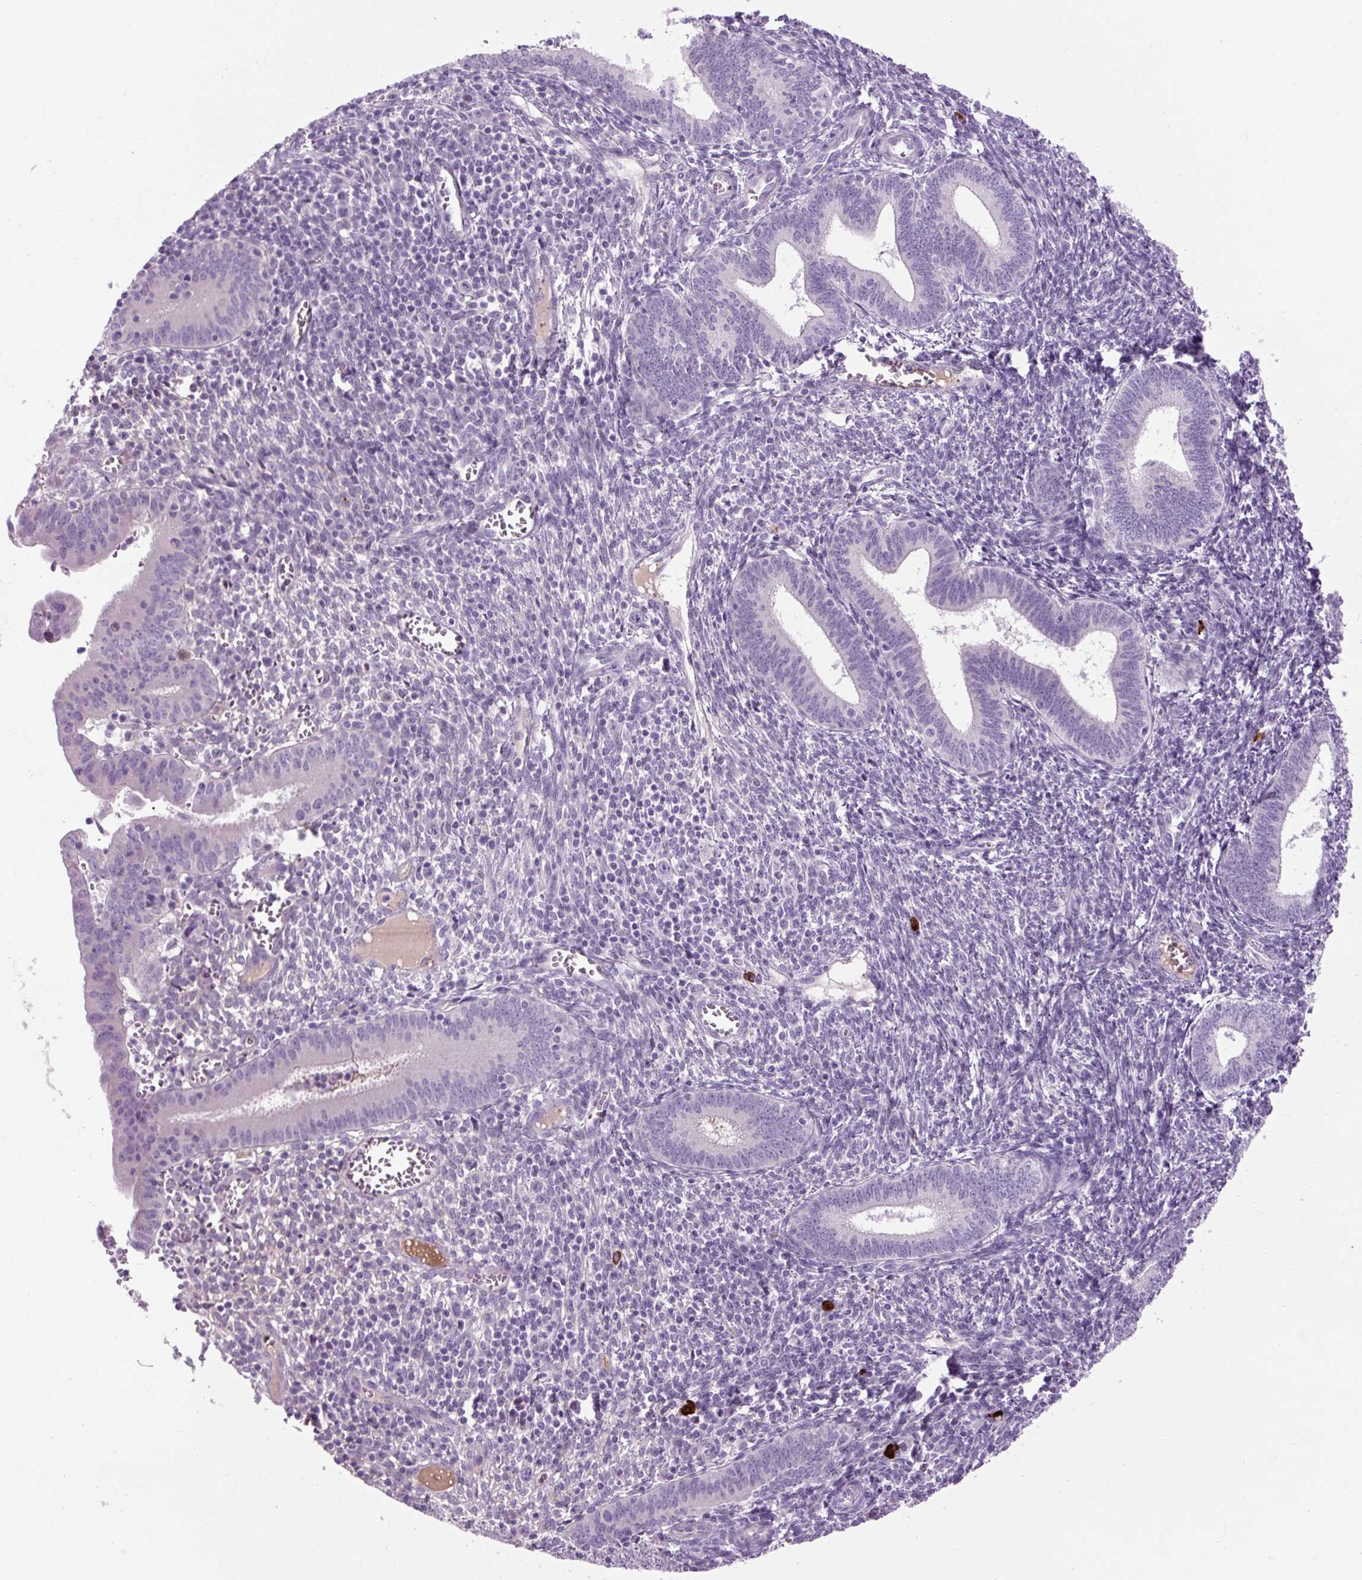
{"staining": {"intensity": "negative", "quantity": "none", "location": "none"}, "tissue": "endometrium", "cell_type": "Cells in endometrial stroma", "image_type": "normal", "snomed": [{"axis": "morphology", "description": "Normal tissue, NOS"}, {"axis": "topography", "description": "Endometrium"}], "caption": "A high-resolution photomicrograph shows immunohistochemistry (IHC) staining of benign endometrium, which exhibits no significant staining in cells in endometrial stroma.", "gene": "ARRDC2", "patient": {"sex": "female", "age": 41}}